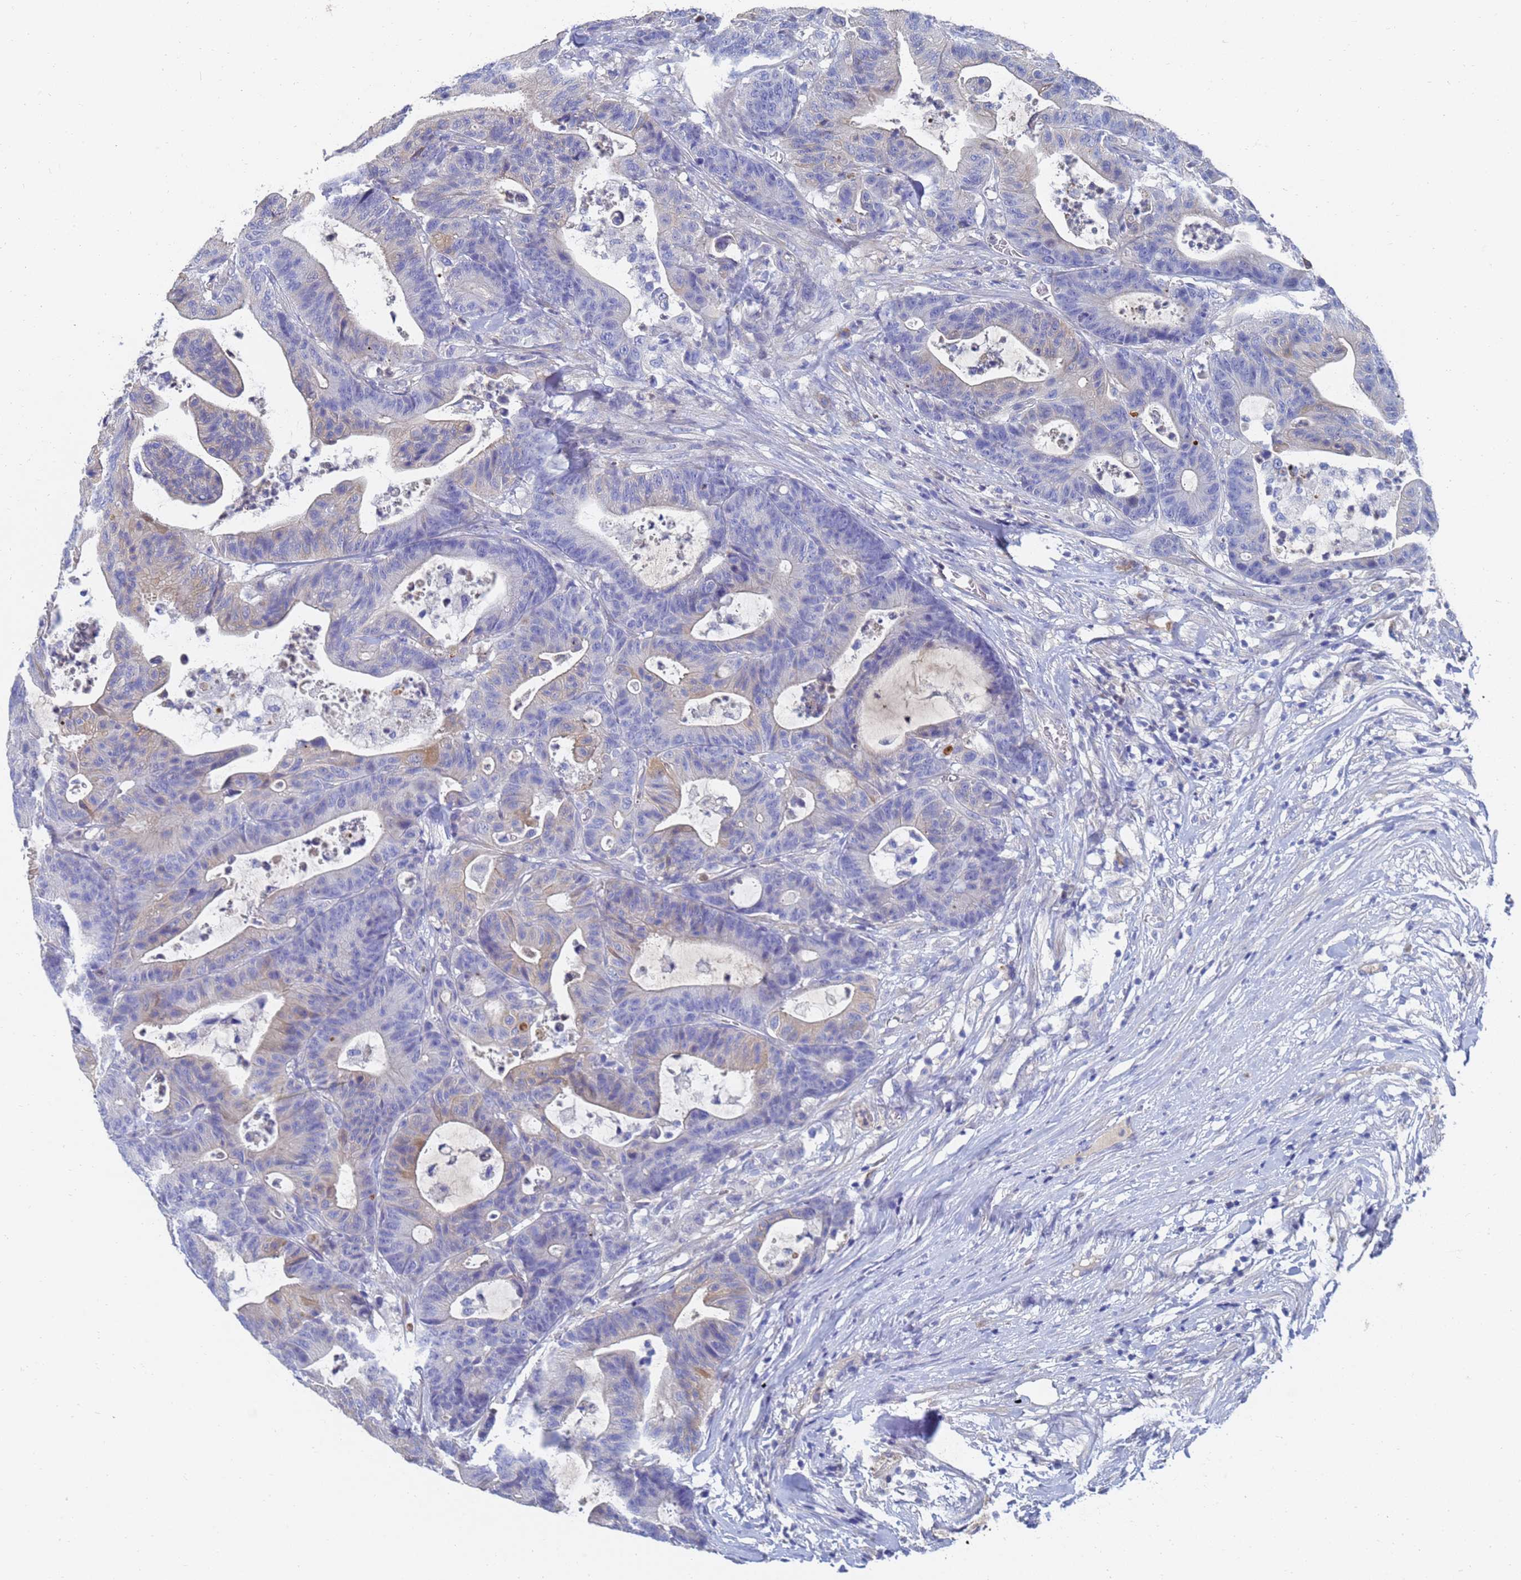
{"staining": {"intensity": "weak", "quantity": "<25%", "location": "cytoplasmic/membranous"}, "tissue": "colorectal cancer", "cell_type": "Tumor cells", "image_type": "cancer", "snomed": [{"axis": "morphology", "description": "Adenocarcinoma, NOS"}, {"axis": "topography", "description": "Colon"}], "caption": "High magnification brightfield microscopy of colorectal cancer stained with DAB (brown) and counterstained with hematoxylin (blue): tumor cells show no significant staining. (DAB IHC, high magnification).", "gene": "LBX2", "patient": {"sex": "female", "age": 84}}